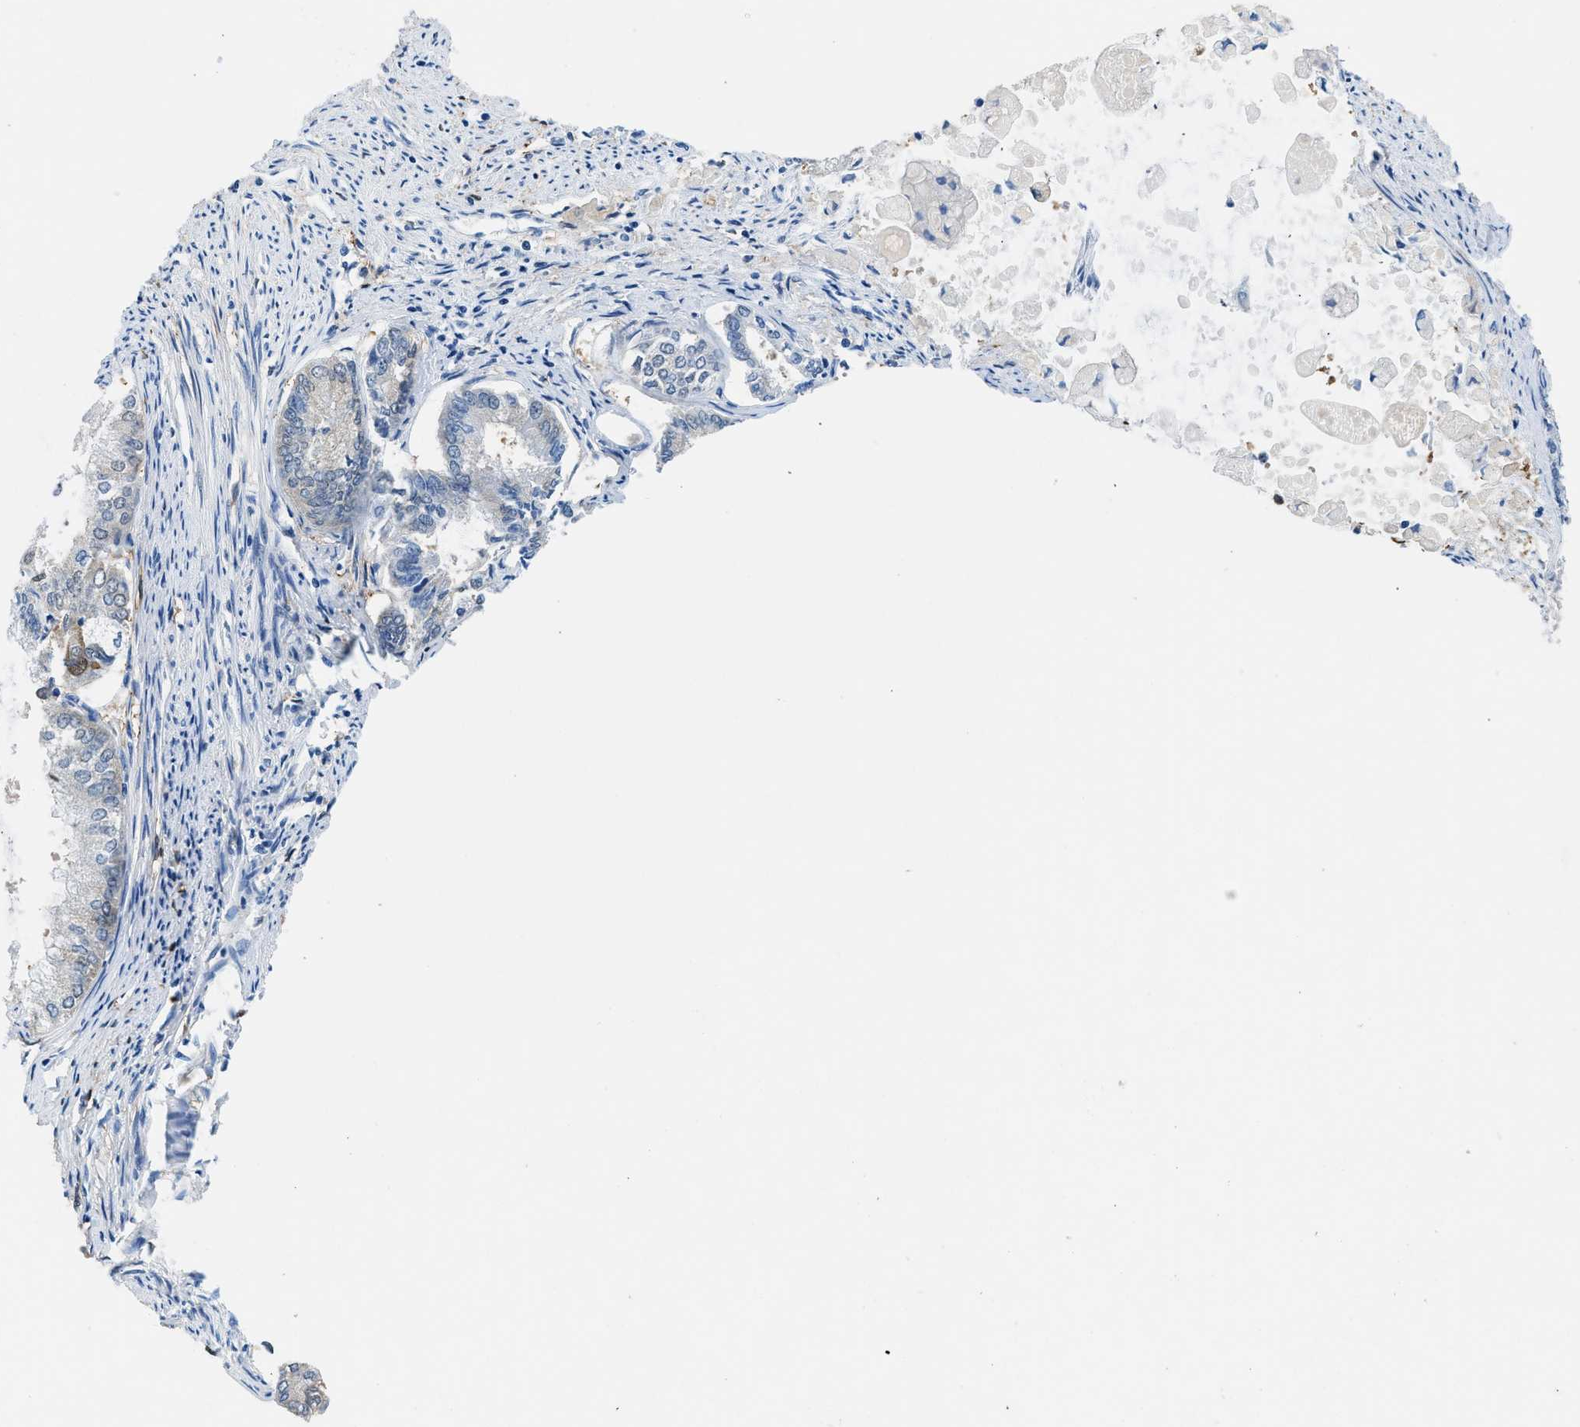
{"staining": {"intensity": "moderate", "quantity": "<25%", "location": "cytoplasmic/membranous"}, "tissue": "endometrial cancer", "cell_type": "Tumor cells", "image_type": "cancer", "snomed": [{"axis": "morphology", "description": "Adenocarcinoma, NOS"}, {"axis": "topography", "description": "Endometrium"}], "caption": "About <25% of tumor cells in human endometrial adenocarcinoma show moderate cytoplasmic/membranous protein expression as visualized by brown immunohistochemical staining.", "gene": "FADS6", "patient": {"sex": "female", "age": 86}}